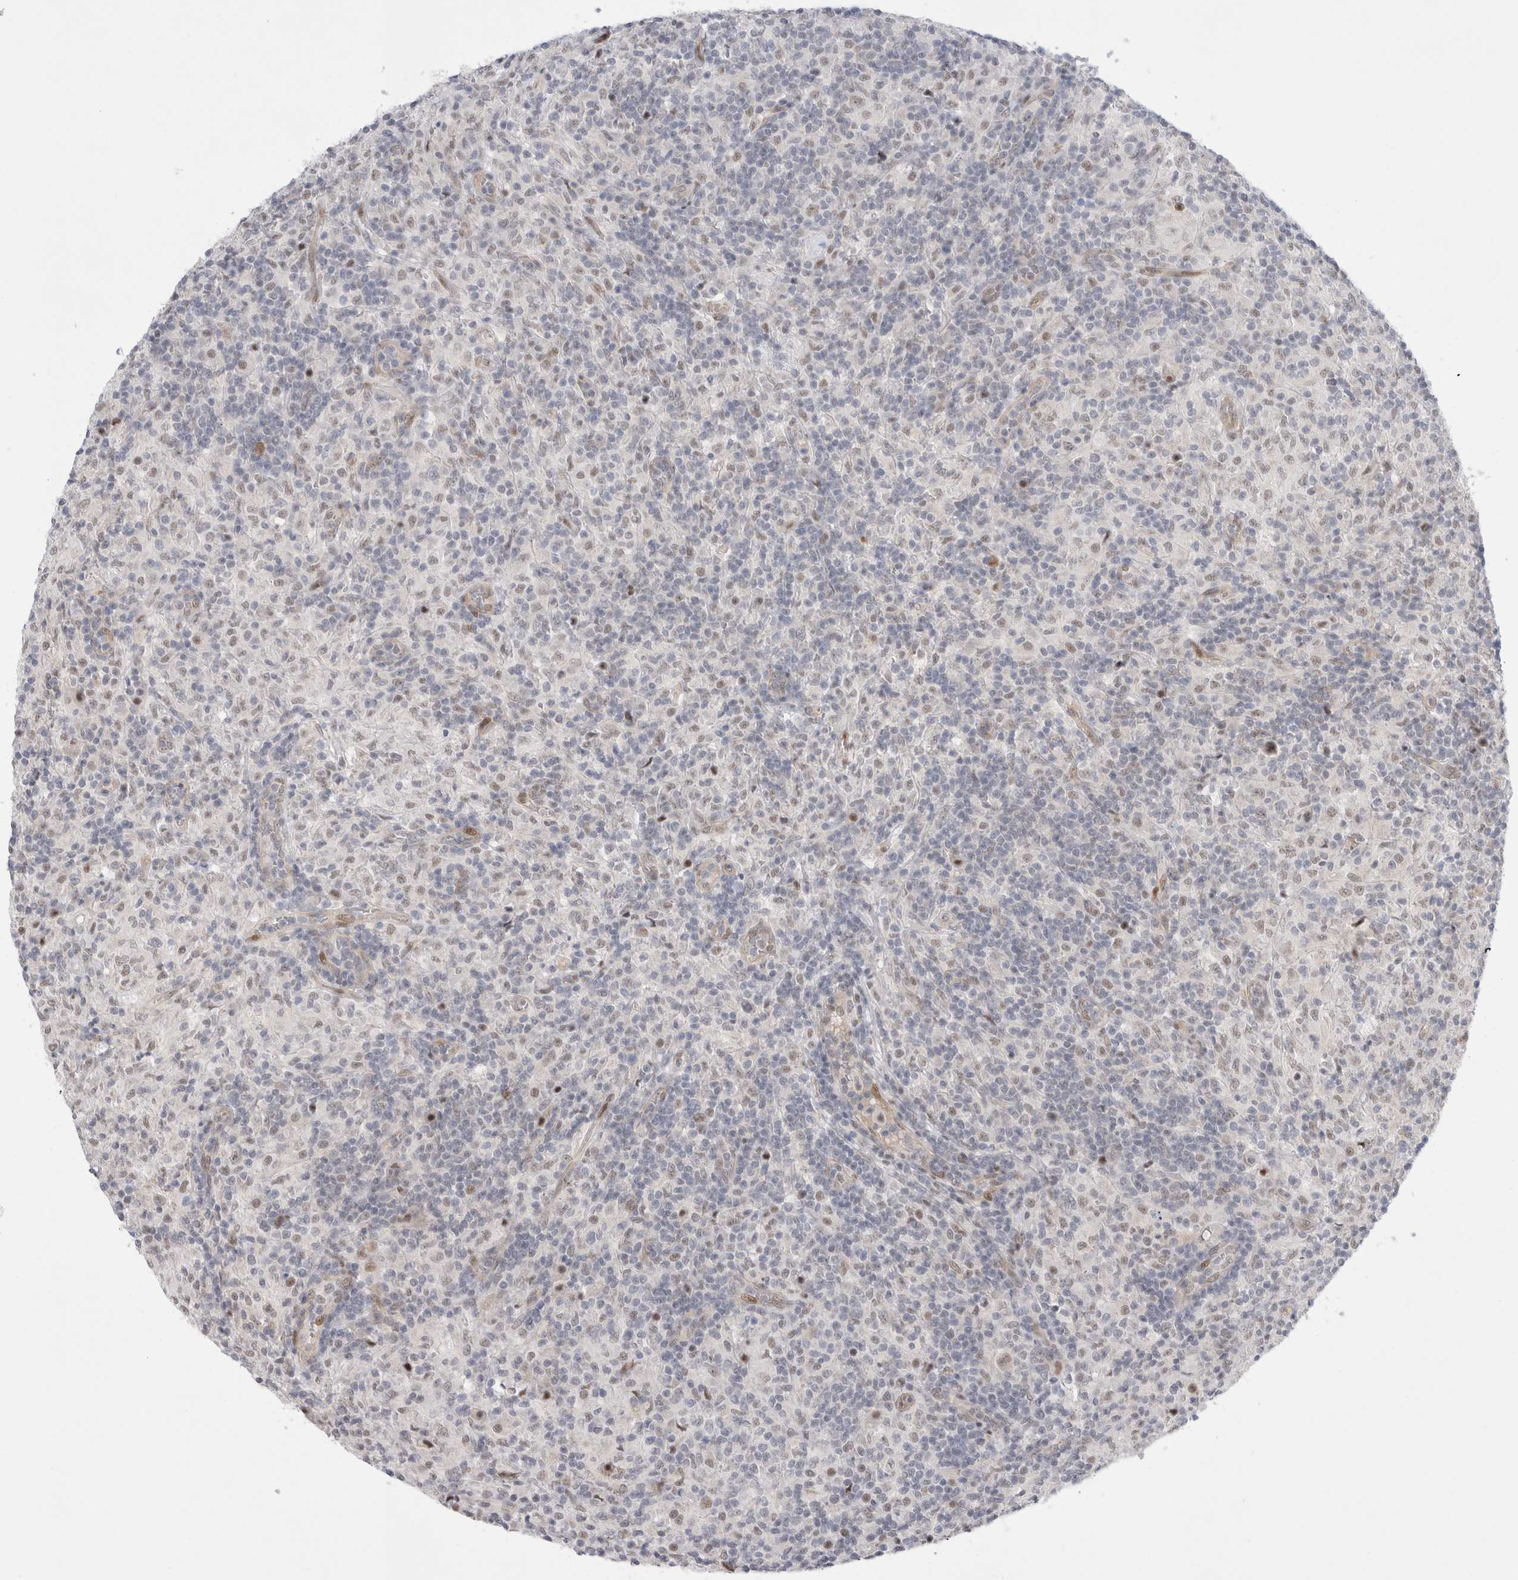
{"staining": {"intensity": "weak", "quantity": ">75%", "location": "nuclear"}, "tissue": "lymphoma", "cell_type": "Tumor cells", "image_type": "cancer", "snomed": [{"axis": "morphology", "description": "Hodgkin's disease, NOS"}, {"axis": "topography", "description": "Lymph node"}], "caption": "Immunohistochemistry (IHC) photomicrograph of neoplastic tissue: human Hodgkin's disease stained using immunohistochemistry demonstrates low levels of weak protein expression localized specifically in the nuclear of tumor cells, appearing as a nuclear brown color.", "gene": "WIPF2", "patient": {"sex": "male", "age": 70}}